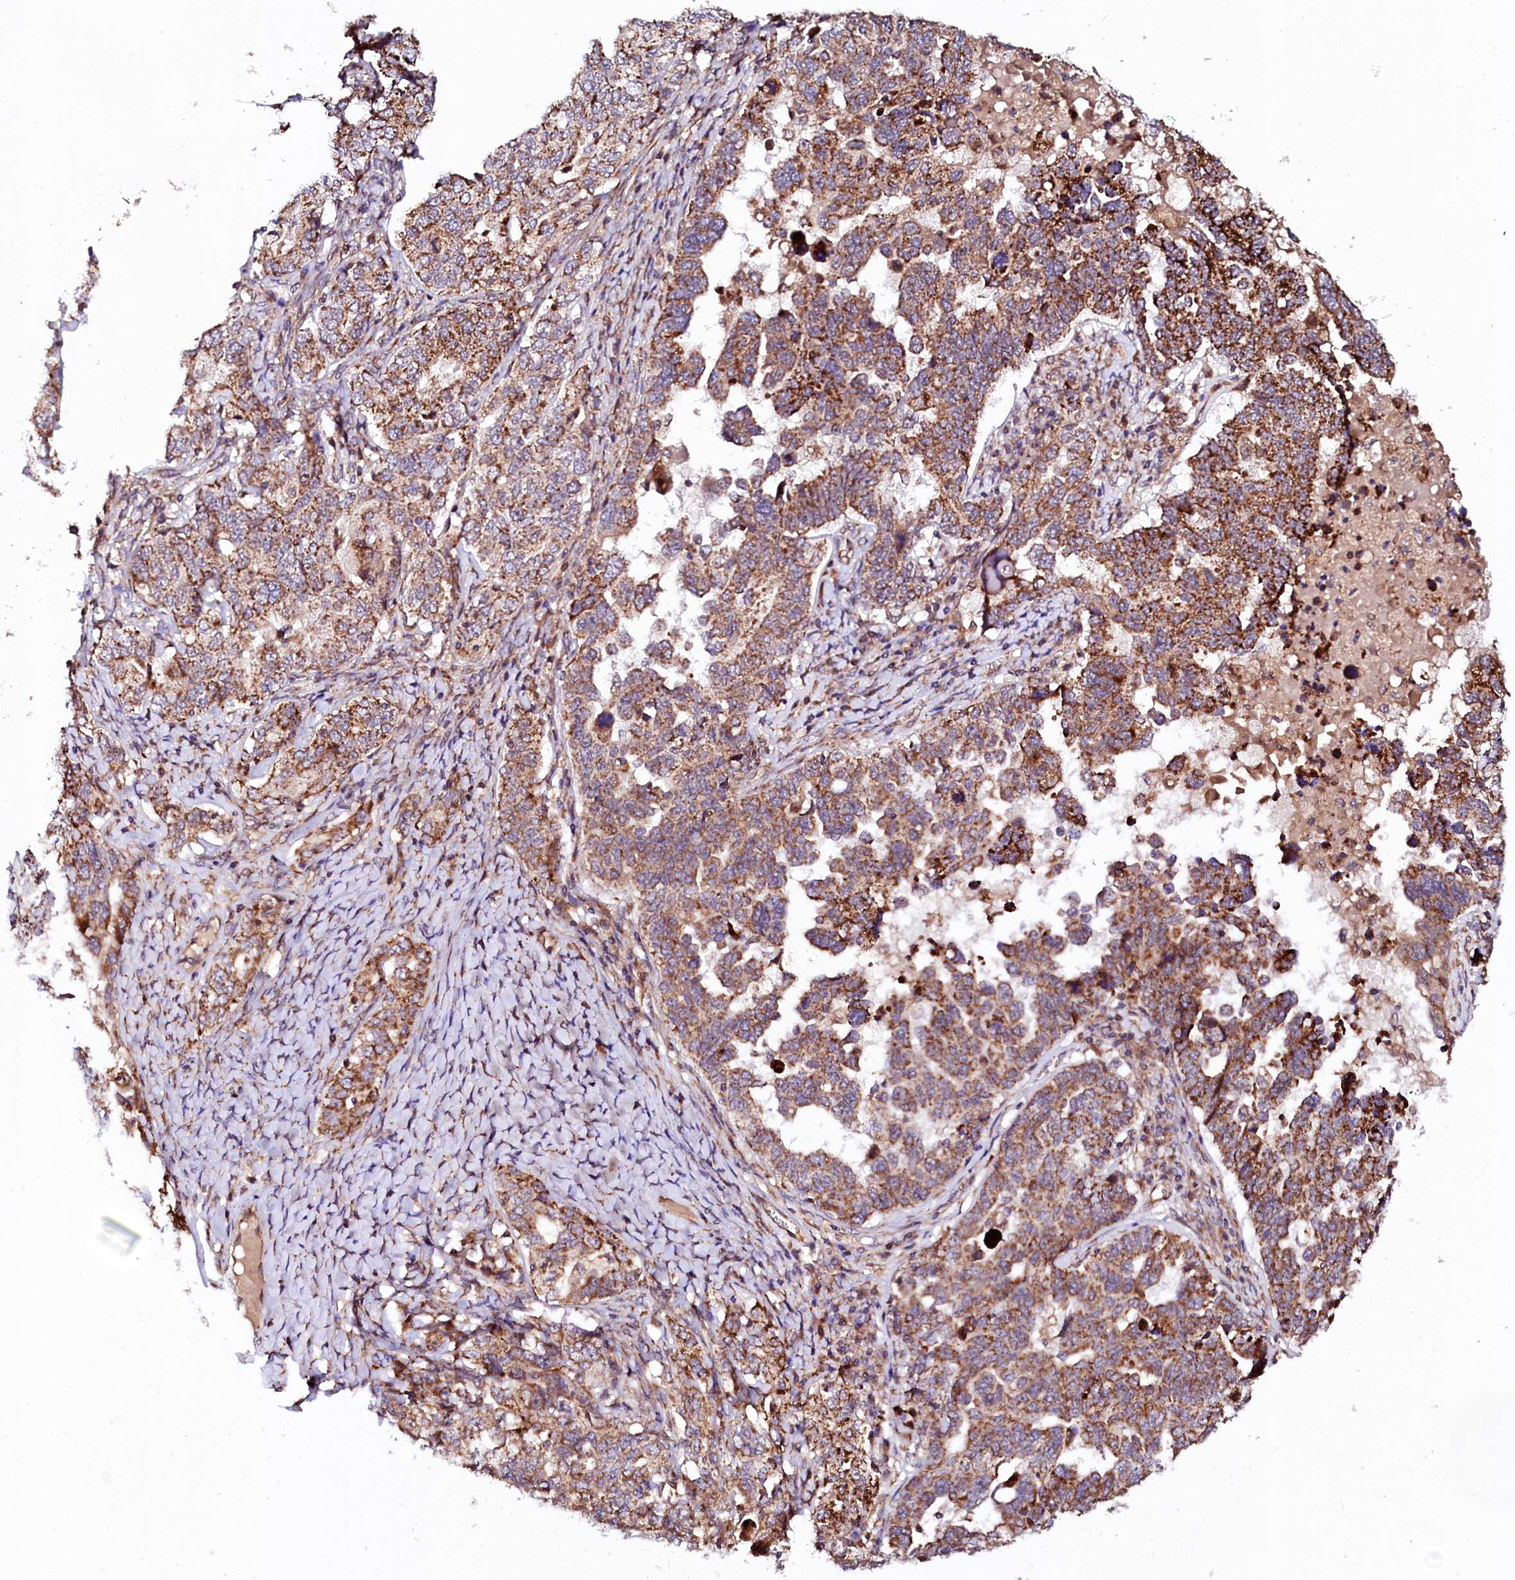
{"staining": {"intensity": "strong", "quantity": "25%-75%", "location": "cytoplasmic/membranous"}, "tissue": "ovarian cancer", "cell_type": "Tumor cells", "image_type": "cancer", "snomed": [{"axis": "morphology", "description": "Carcinoma, endometroid"}, {"axis": "topography", "description": "Ovary"}], "caption": "Protein expression analysis of human ovarian cancer (endometroid carcinoma) reveals strong cytoplasmic/membranous expression in about 25%-75% of tumor cells. (DAB (3,3'-diaminobenzidine) IHC, brown staining for protein, blue staining for nuclei).", "gene": "UBE3C", "patient": {"sex": "female", "age": 62}}